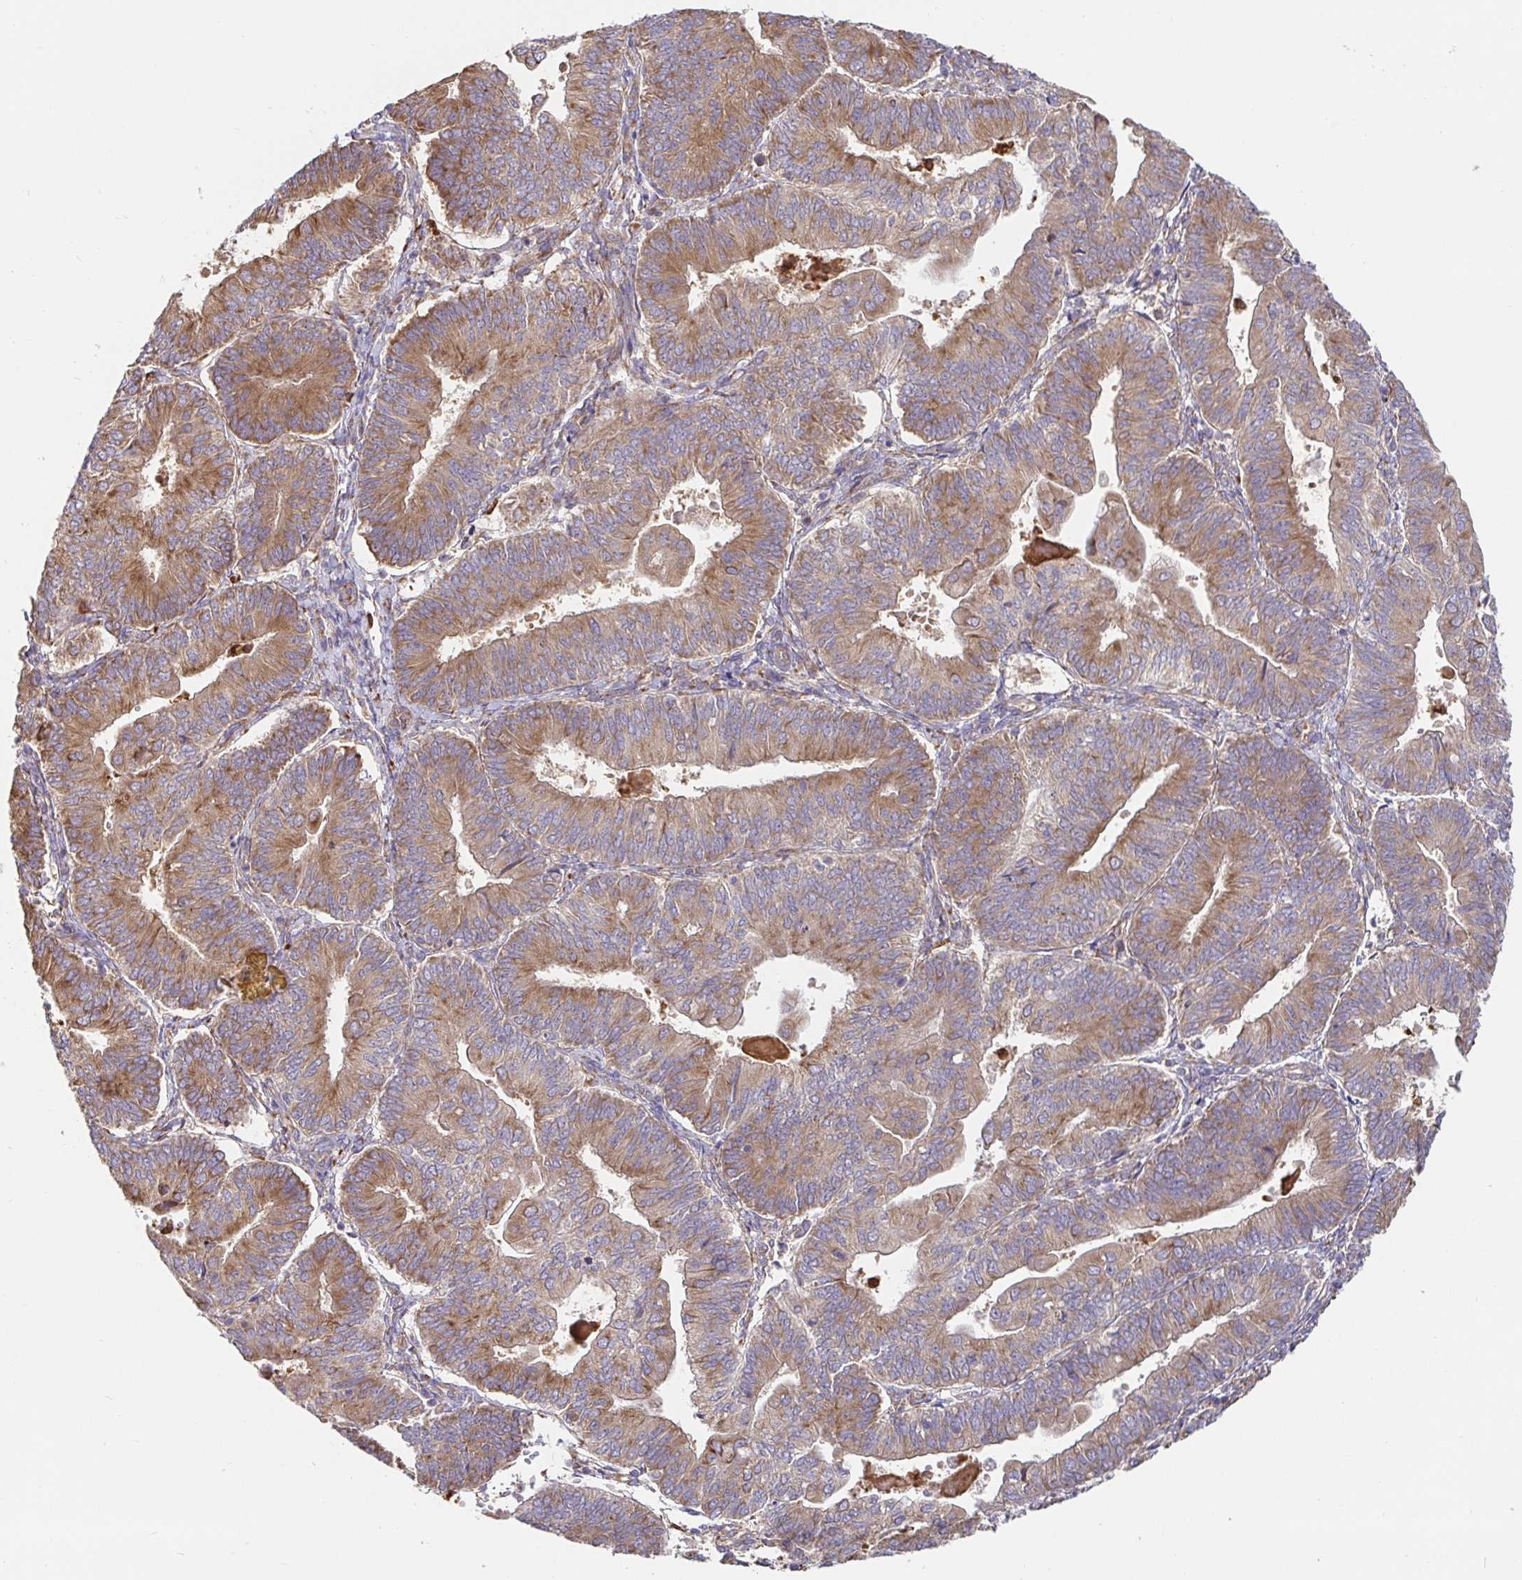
{"staining": {"intensity": "moderate", "quantity": ">75%", "location": "cytoplasmic/membranous"}, "tissue": "endometrial cancer", "cell_type": "Tumor cells", "image_type": "cancer", "snomed": [{"axis": "morphology", "description": "Adenocarcinoma, NOS"}, {"axis": "topography", "description": "Endometrium"}], "caption": "Adenocarcinoma (endometrial) was stained to show a protein in brown. There is medium levels of moderate cytoplasmic/membranous staining in about >75% of tumor cells.", "gene": "PDPK1", "patient": {"sex": "female", "age": 65}}